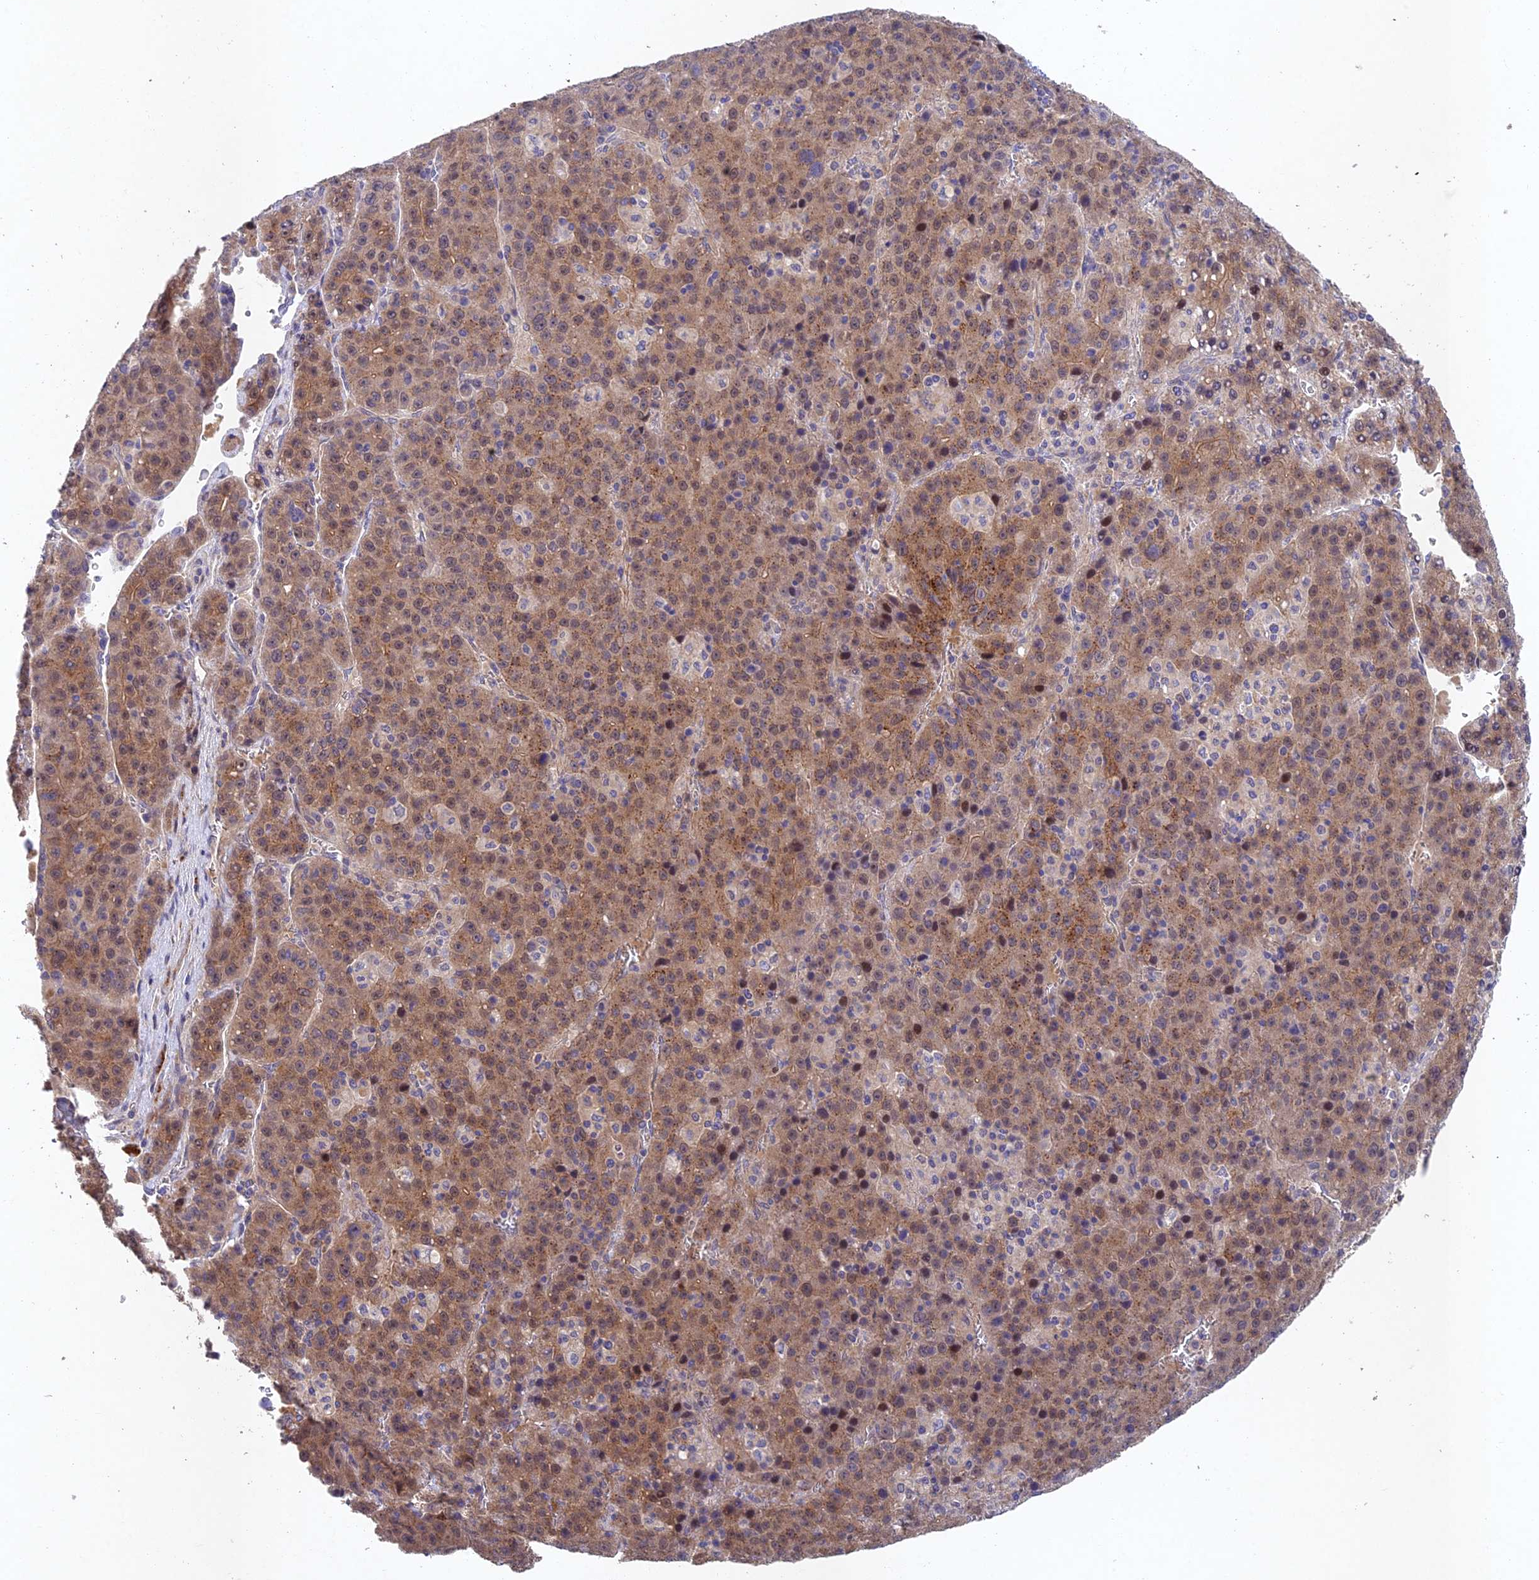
{"staining": {"intensity": "moderate", "quantity": ">75%", "location": "cytoplasmic/membranous,nuclear"}, "tissue": "liver cancer", "cell_type": "Tumor cells", "image_type": "cancer", "snomed": [{"axis": "morphology", "description": "Carcinoma, Hepatocellular, NOS"}, {"axis": "topography", "description": "Liver"}], "caption": "Protein expression by IHC demonstrates moderate cytoplasmic/membranous and nuclear positivity in approximately >75% of tumor cells in liver cancer (hepatocellular carcinoma).", "gene": "NSMCE1", "patient": {"sex": "female", "age": 53}}